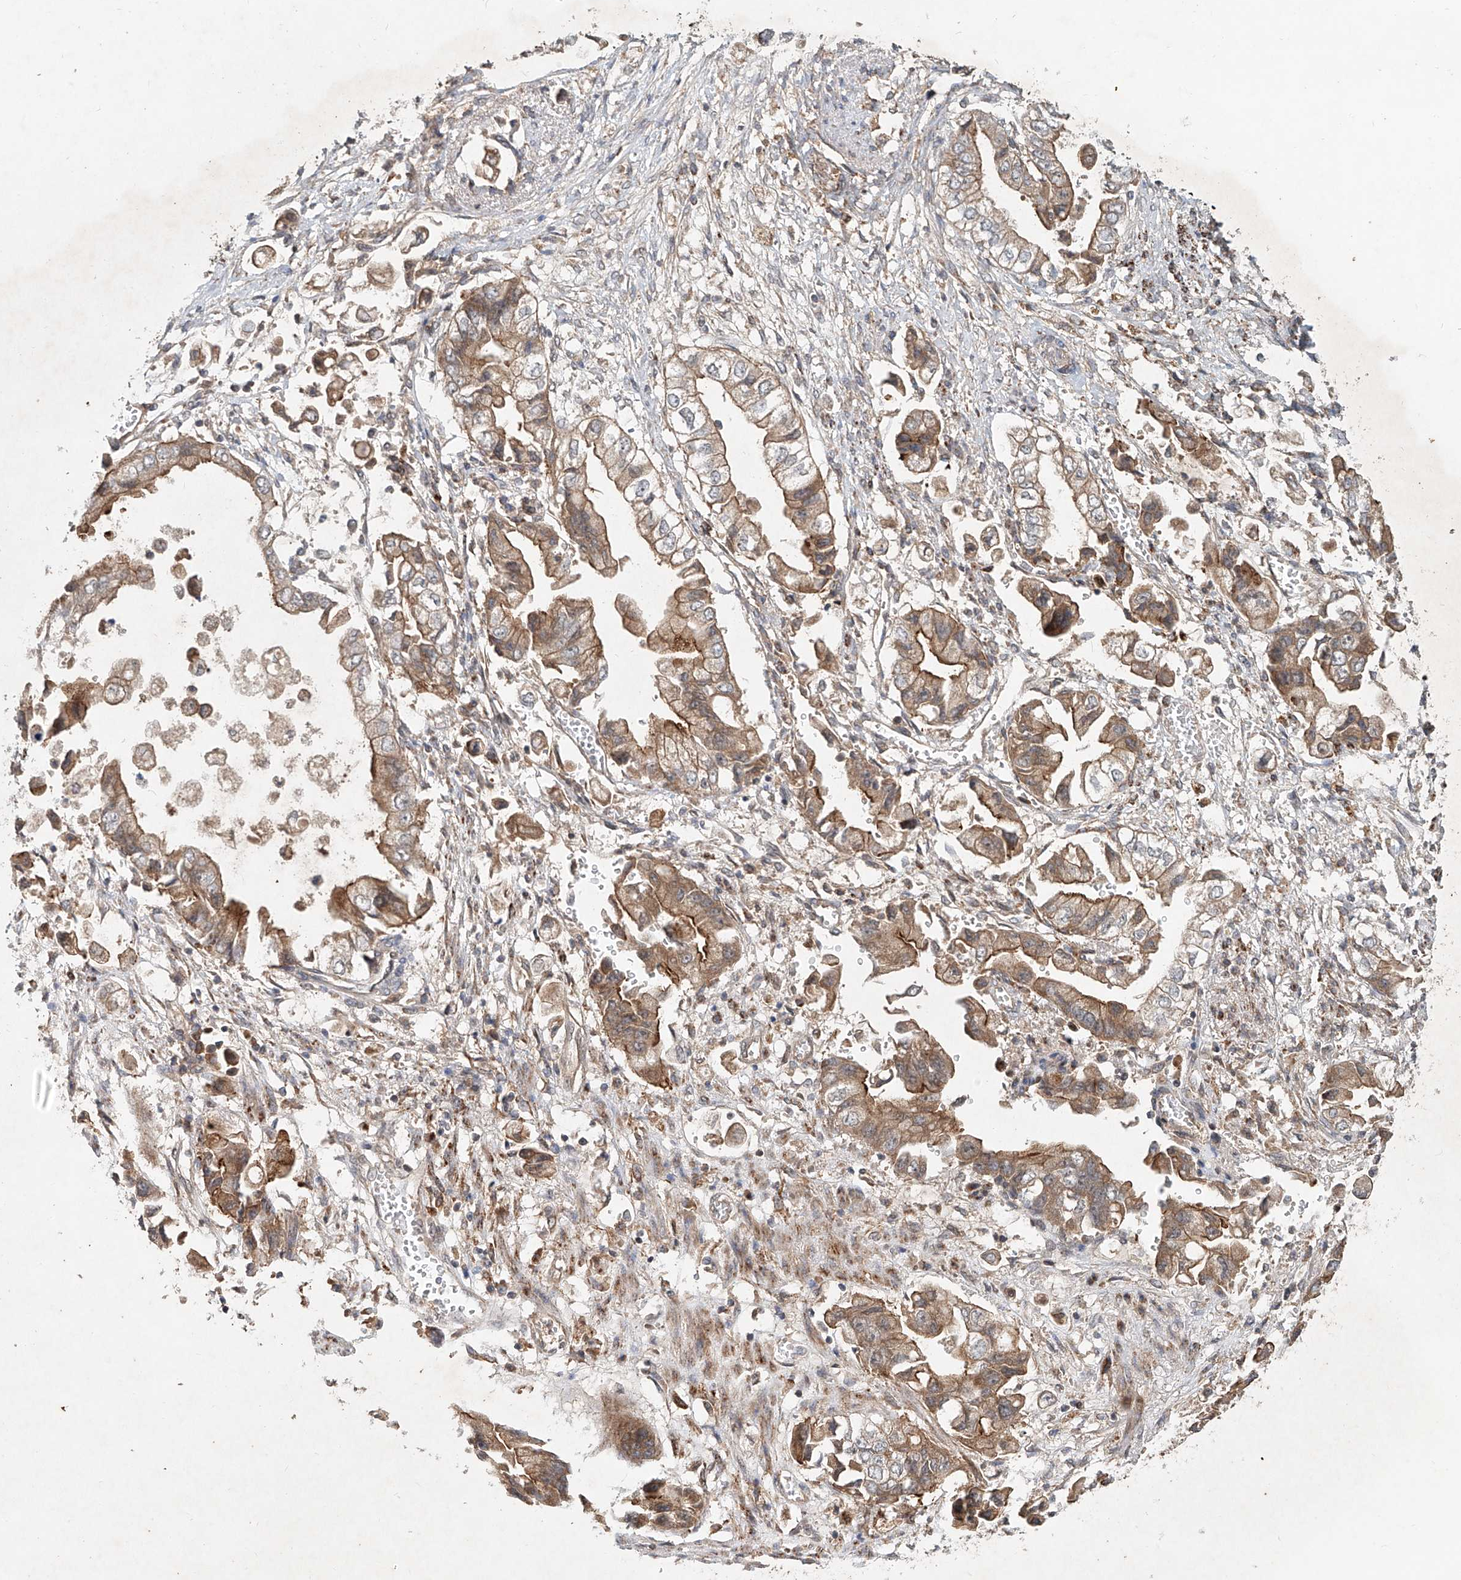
{"staining": {"intensity": "moderate", "quantity": ">75%", "location": "cytoplasmic/membranous"}, "tissue": "stomach cancer", "cell_type": "Tumor cells", "image_type": "cancer", "snomed": [{"axis": "morphology", "description": "Adenocarcinoma, NOS"}, {"axis": "topography", "description": "Stomach"}], "caption": "Immunohistochemical staining of adenocarcinoma (stomach) displays medium levels of moderate cytoplasmic/membranous protein expression in about >75% of tumor cells.", "gene": "IER5", "patient": {"sex": "male", "age": 62}}